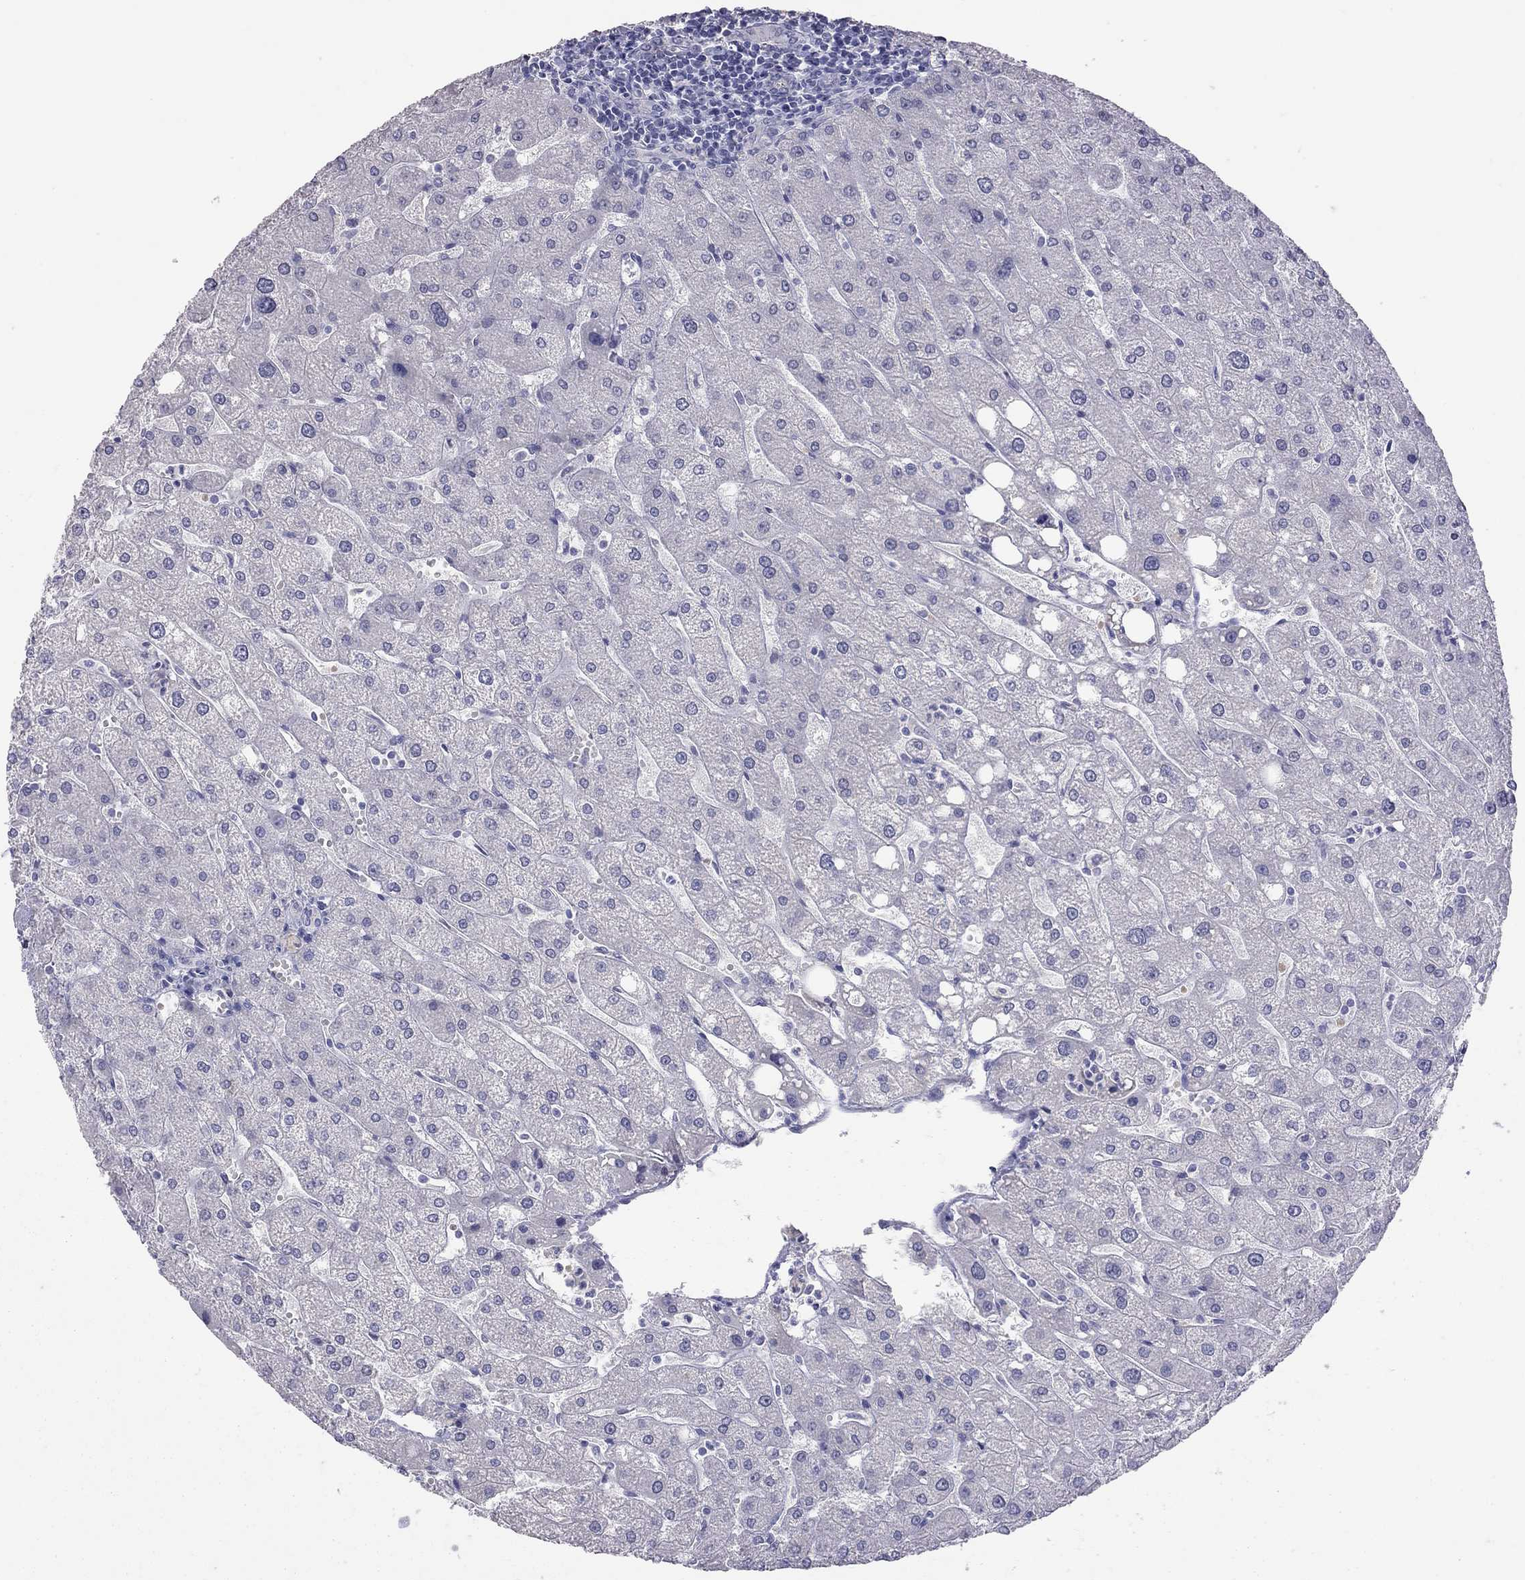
{"staining": {"intensity": "negative", "quantity": "none", "location": "none"}, "tissue": "liver", "cell_type": "Cholangiocytes", "image_type": "normal", "snomed": [{"axis": "morphology", "description": "Normal tissue, NOS"}, {"axis": "topography", "description": "Liver"}], "caption": "High magnification brightfield microscopy of benign liver stained with DAB (brown) and counterstained with hematoxylin (blue): cholangiocytes show no significant expression. (Stains: DAB (3,3'-diaminobenzidine) immunohistochemistry with hematoxylin counter stain, Microscopy: brightfield microscopy at high magnification).", "gene": "MUC16", "patient": {"sex": "male", "age": 67}}